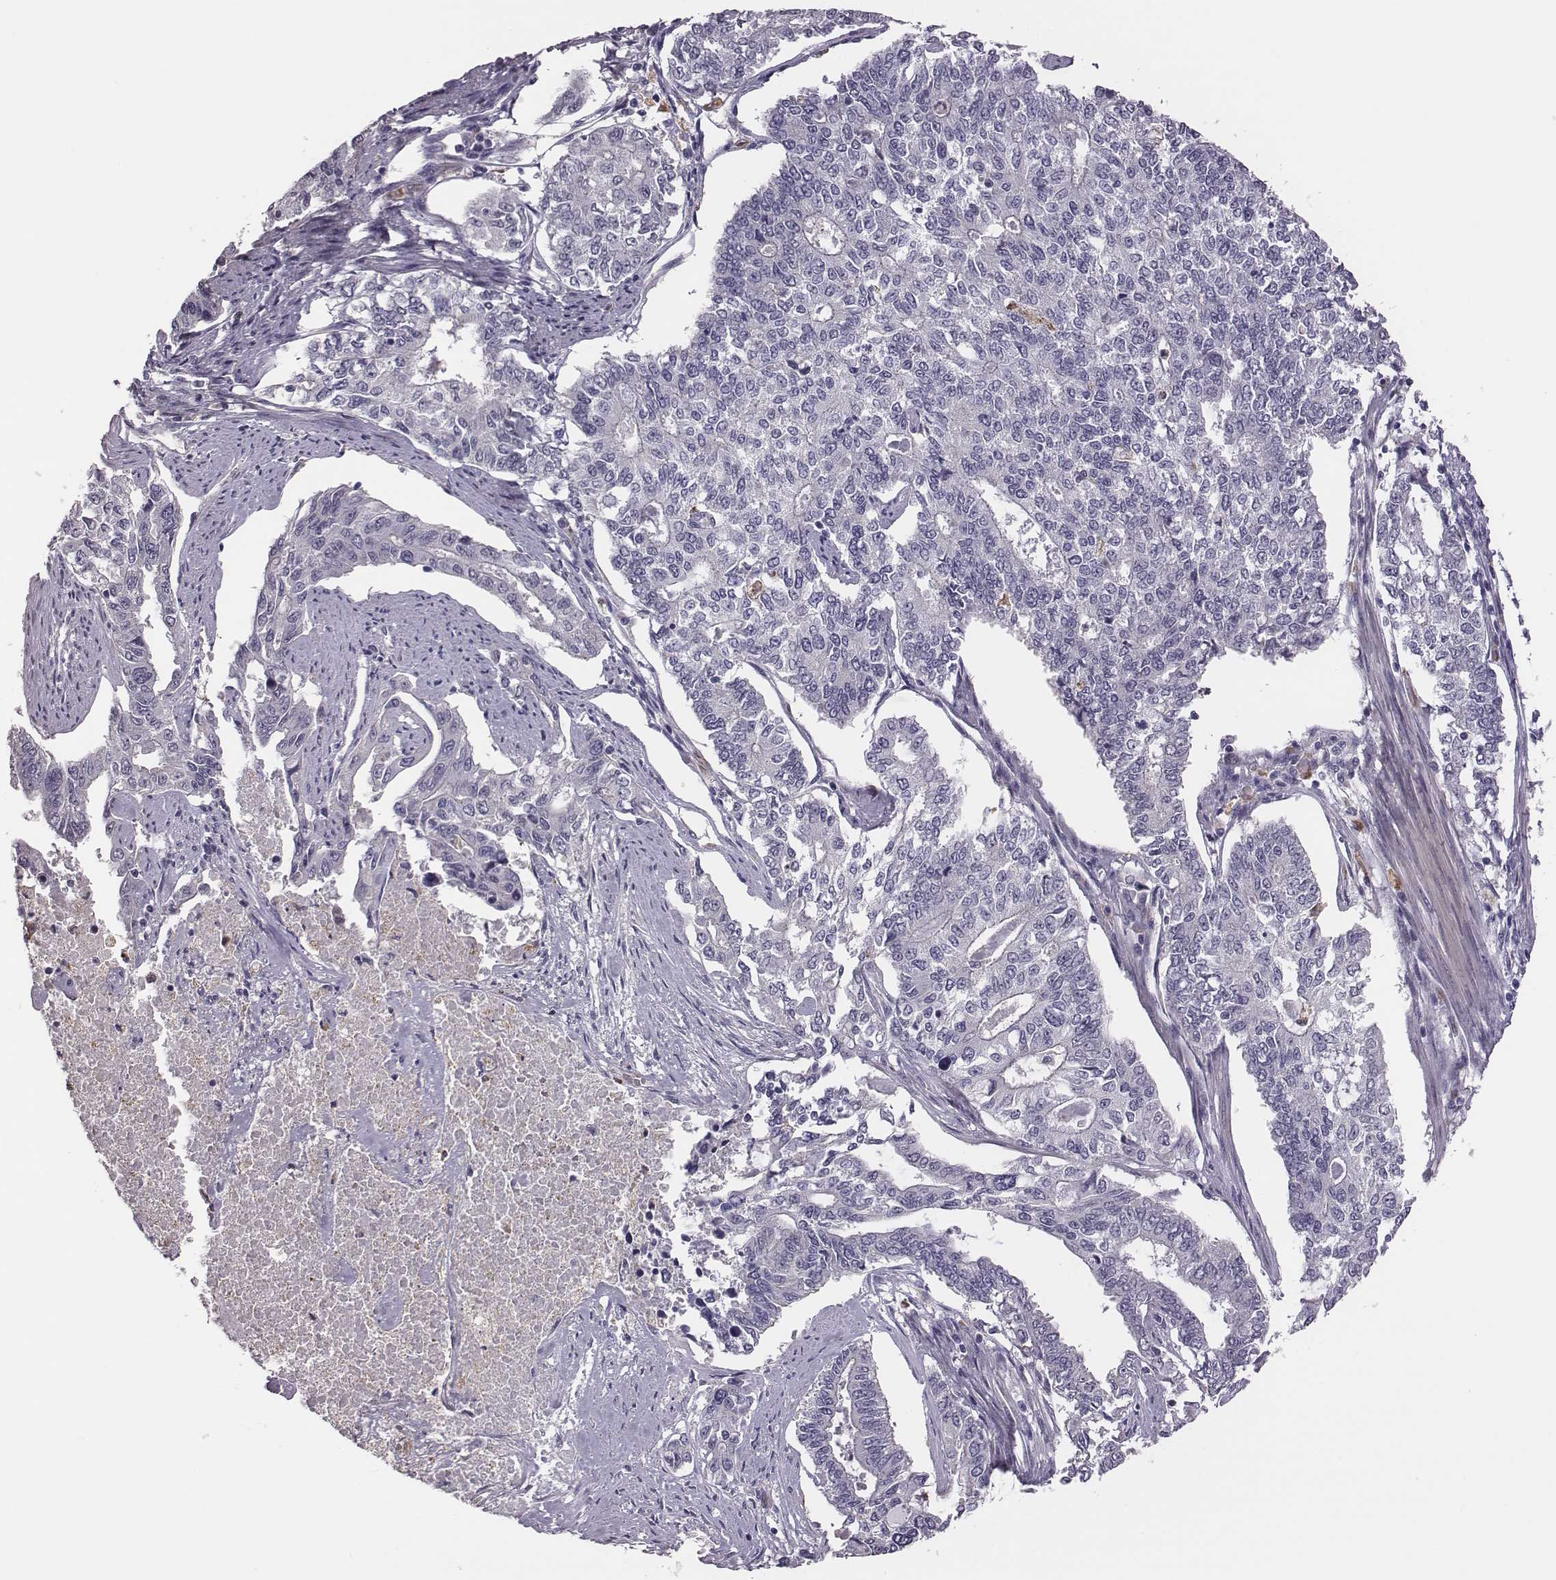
{"staining": {"intensity": "negative", "quantity": "none", "location": "none"}, "tissue": "endometrial cancer", "cell_type": "Tumor cells", "image_type": "cancer", "snomed": [{"axis": "morphology", "description": "Adenocarcinoma, NOS"}, {"axis": "topography", "description": "Uterus"}], "caption": "There is no significant expression in tumor cells of endometrial cancer.", "gene": "KMO", "patient": {"sex": "female", "age": 59}}